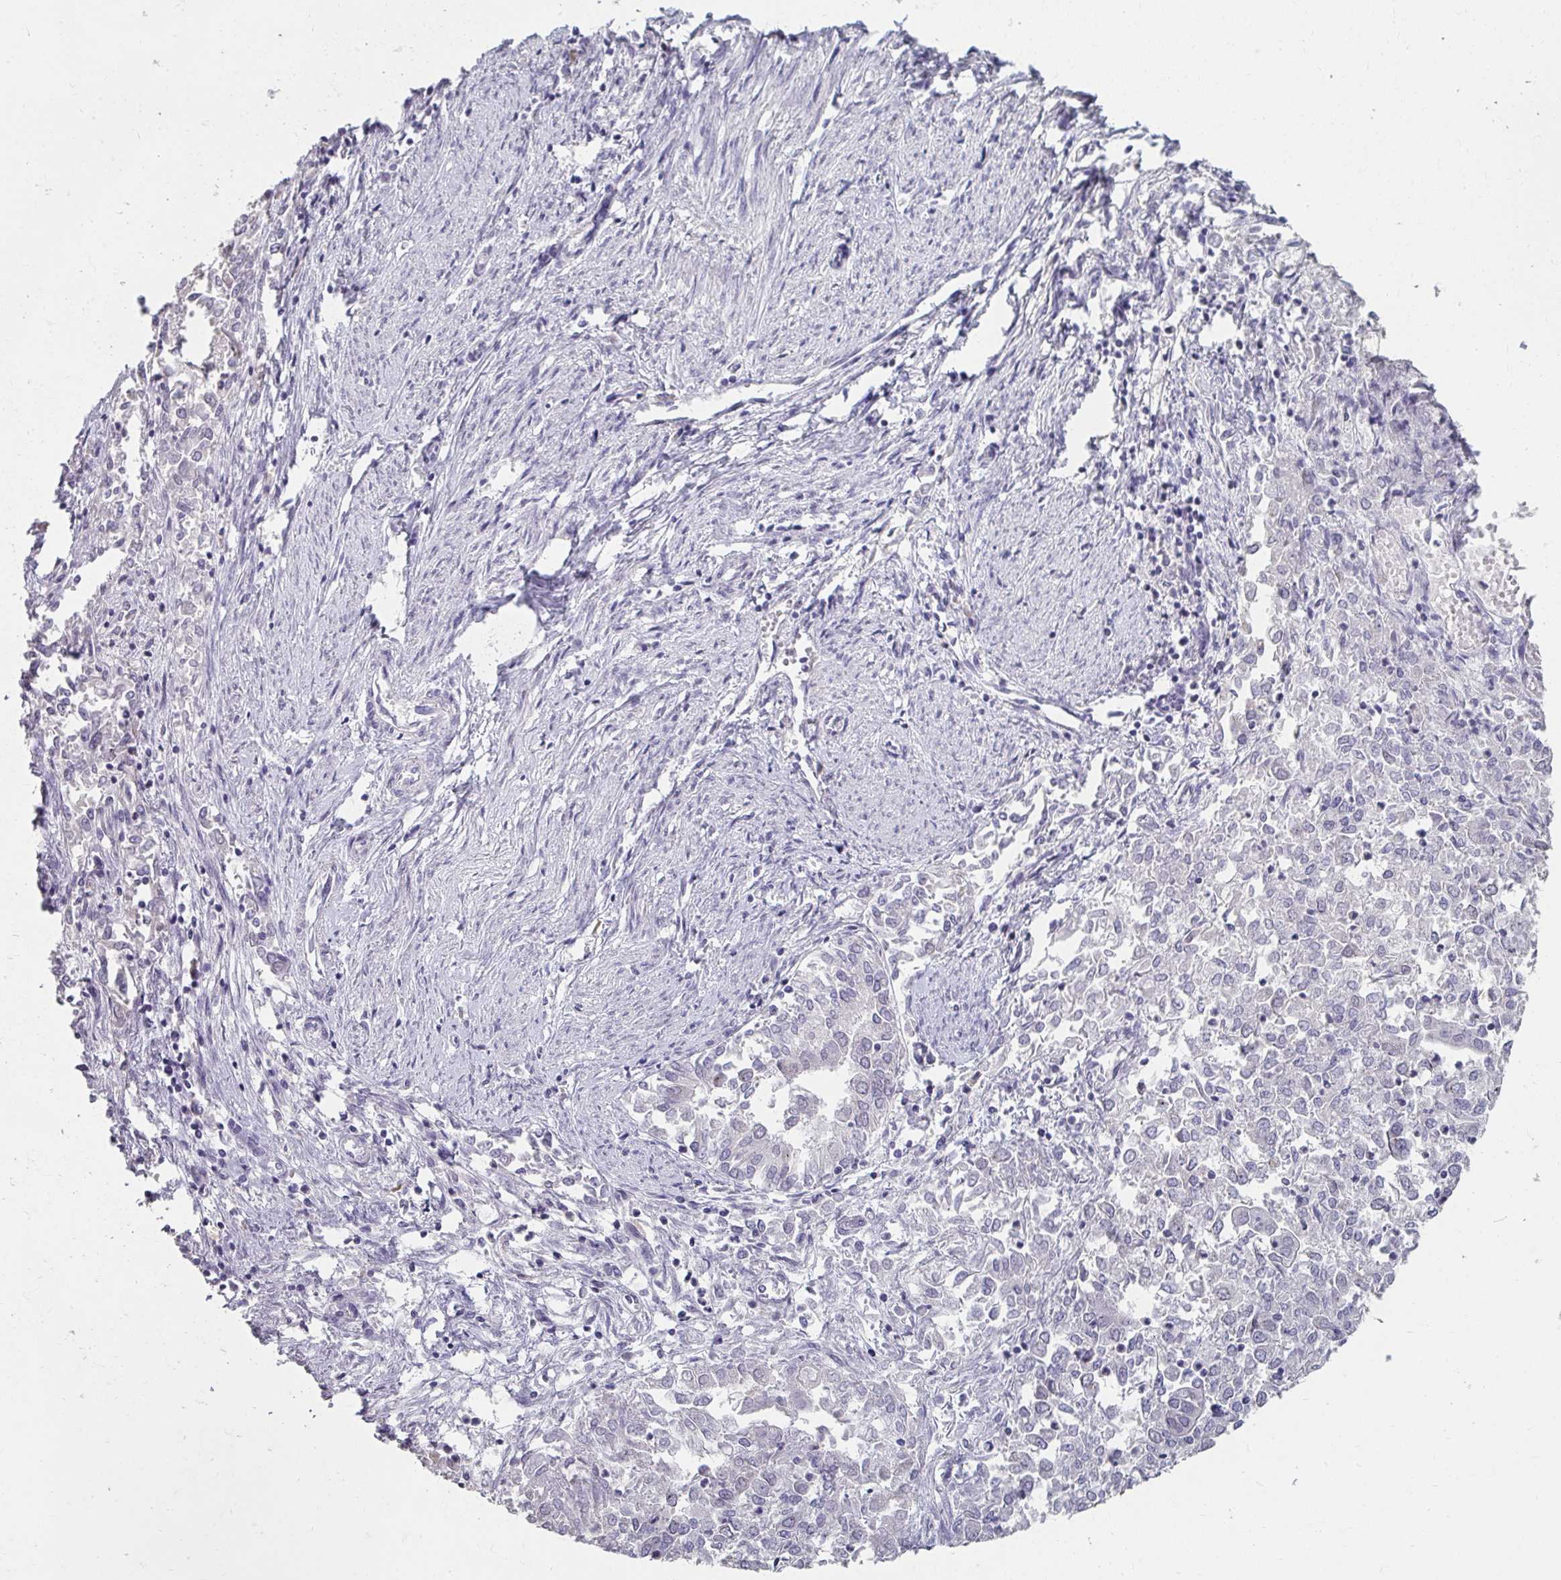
{"staining": {"intensity": "negative", "quantity": "none", "location": "none"}, "tissue": "endometrial cancer", "cell_type": "Tumor cells", "image_type": "cancer", "snomed": [{"axis": "morphology", "description": "Adenocarcinoma, NOS"}, {"axis": "topography", "description": "Endometrium"}], "caption": "Immunohistochemistry of human endometrial cancer (adenocarcinoma) reveals no staining in tumor cells.", "gene": "NUP133", "patient": {"sex": "female", "age": 57}}